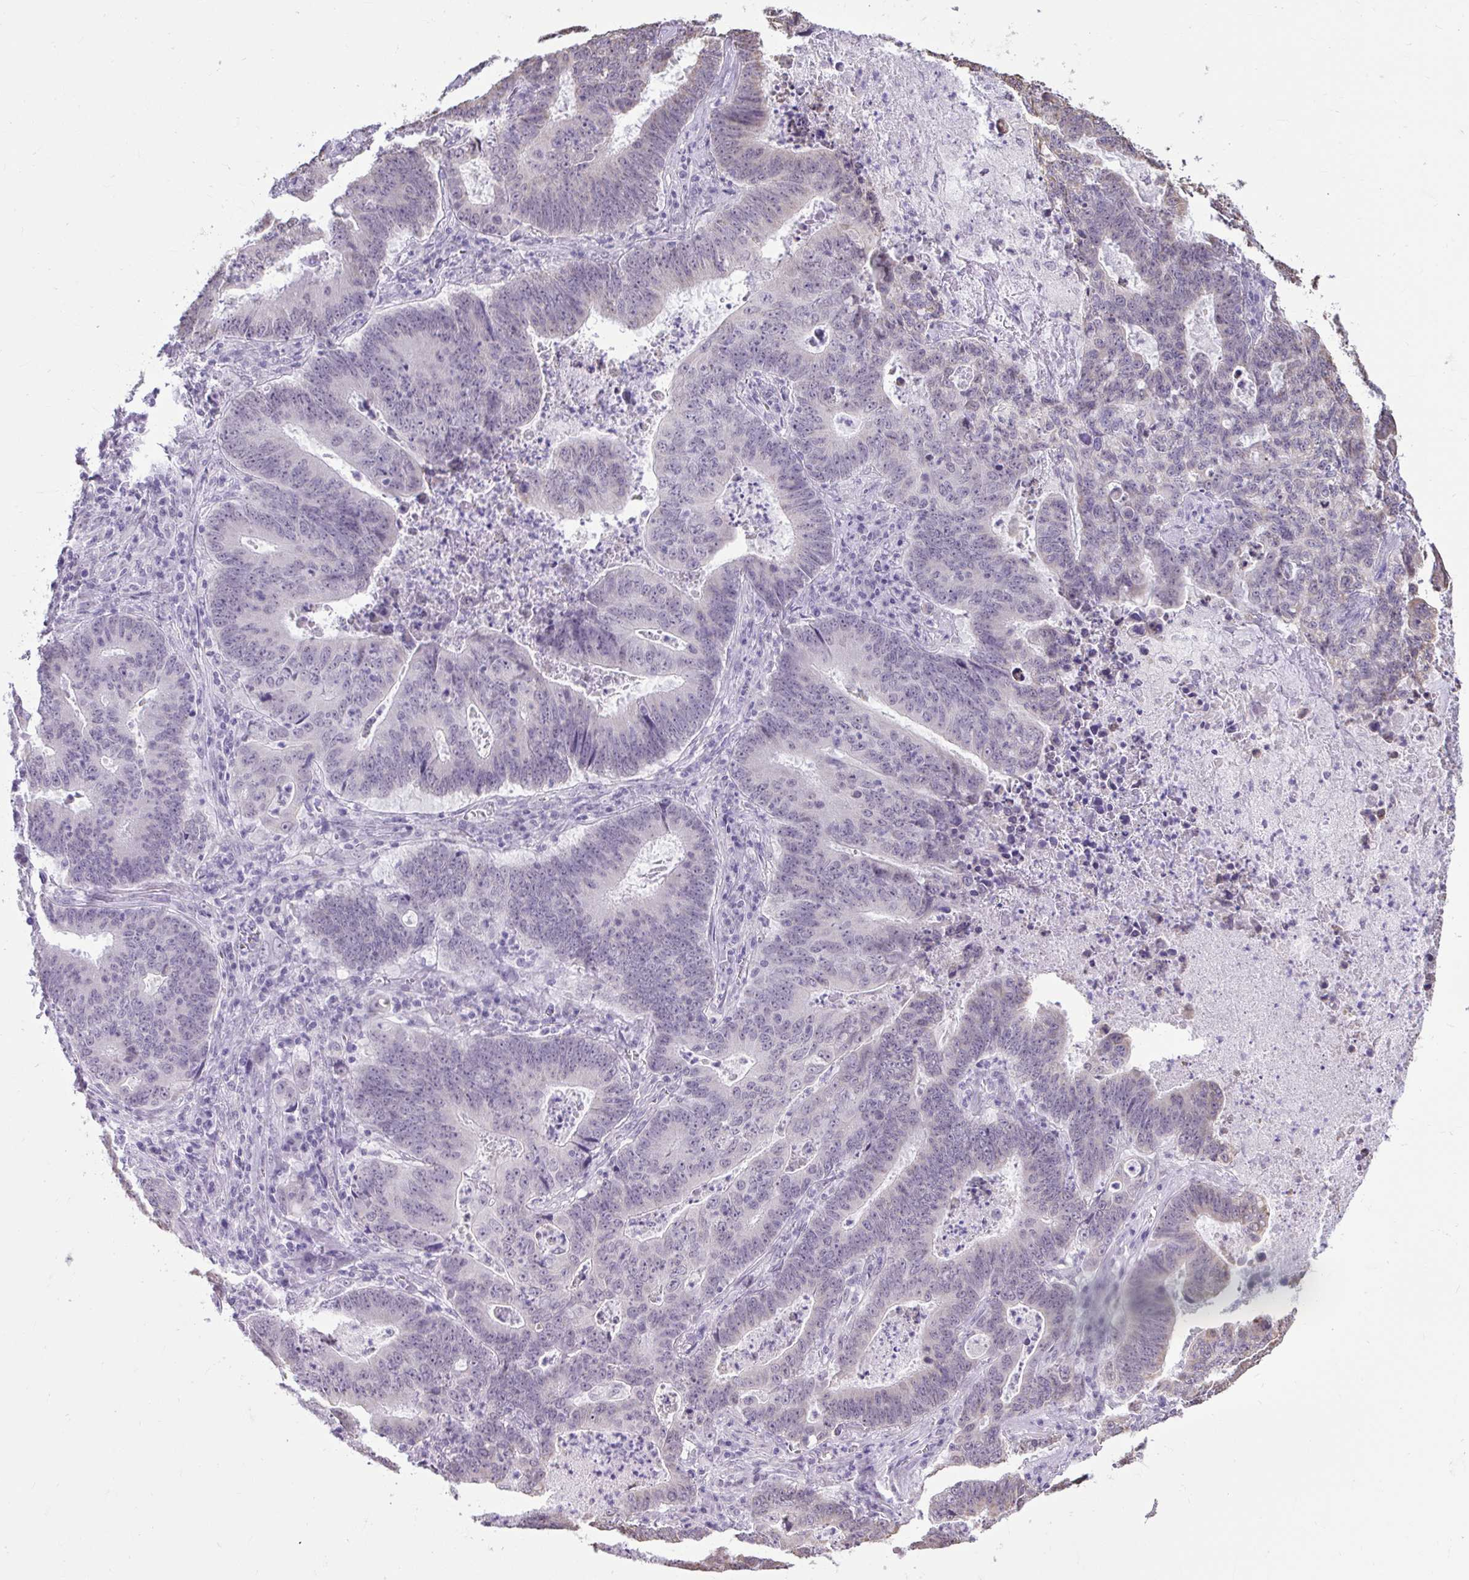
{"staining": {"intensity": "negative", "quantity": "none", "location": "none"}, "tissue": "lung cancer", "cell_type": "Tumor cells", "image_type": "cancer", "snomed": [{"axis": "morphology", "description": "Aneuploidy"}, {"axis": "morphology", "description": "Adenocarcinoma, NOS"}, {"axis": "morphology", "description": "Adenocarcinoma primary or metastatic"}, {"axis": "topography", "description": "Lung"}], "caption": "The photomicrograph reveals no significant expression in tumor cells of lung cancer.", "gene": "NPPA", "patient": {"sex": "female", "age": 75}}